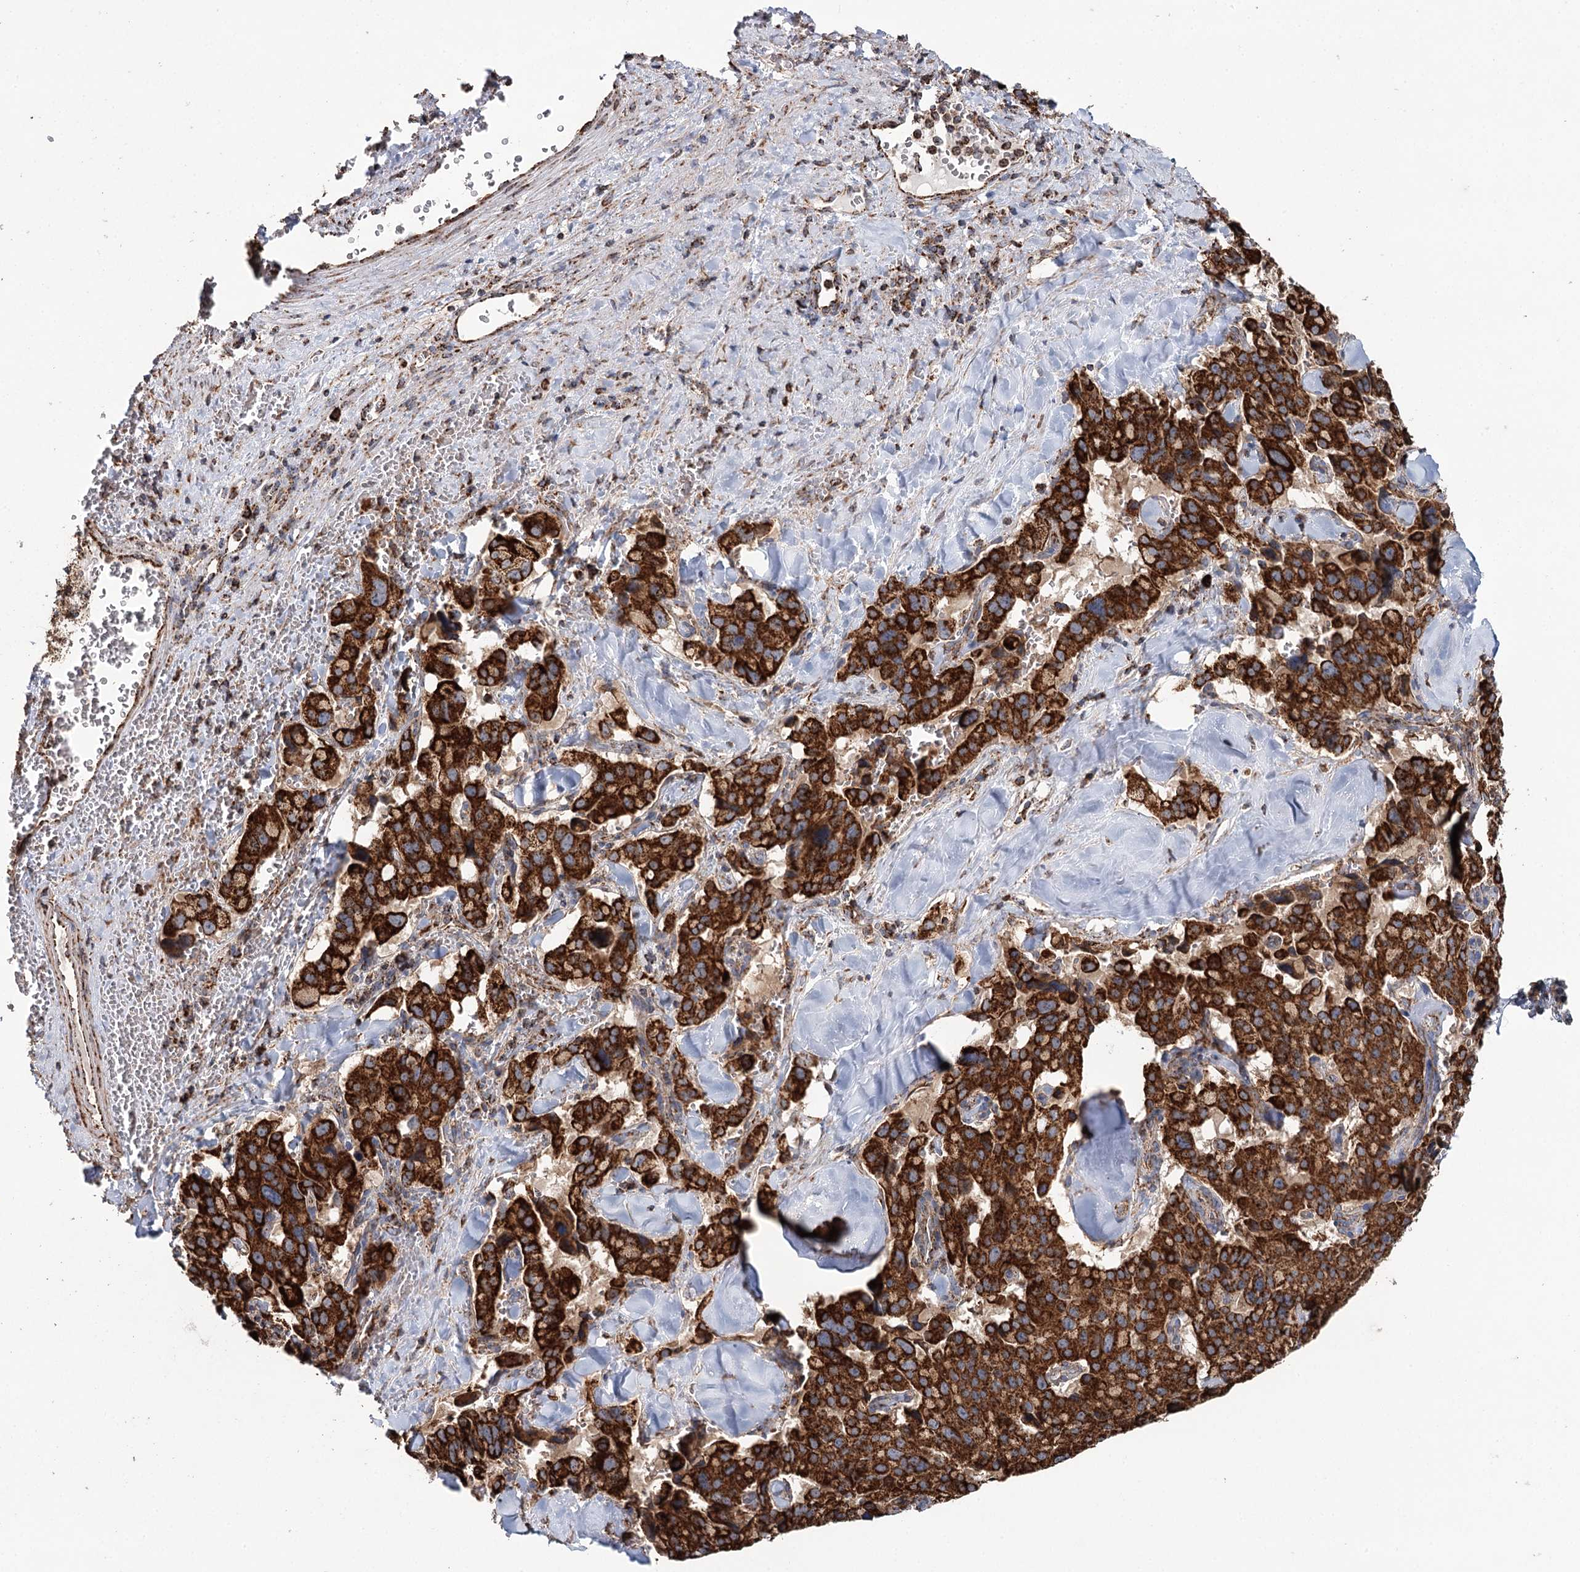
{"staining": {"intensity": "strong", "quantity": ">75%", "location": "cytoplasmic/membranous"}, "tissue": "pancreatic cancer", "cell_type": "Tumor cells", "image_type": "cancer", "snomed": [{"axis": "morphology", "description": "Adenocarcinoma, NOS"}, {"axis": "topography", "description": "Pancreas"}], "caption": "Strong cytoplasmic/membranous positivity is identified in approximately >75% of tumor cells in pancreatic cancer (adenocarcinoma).", "gene": "APH1A", "patient": {"sex": "male", "age": 65}}